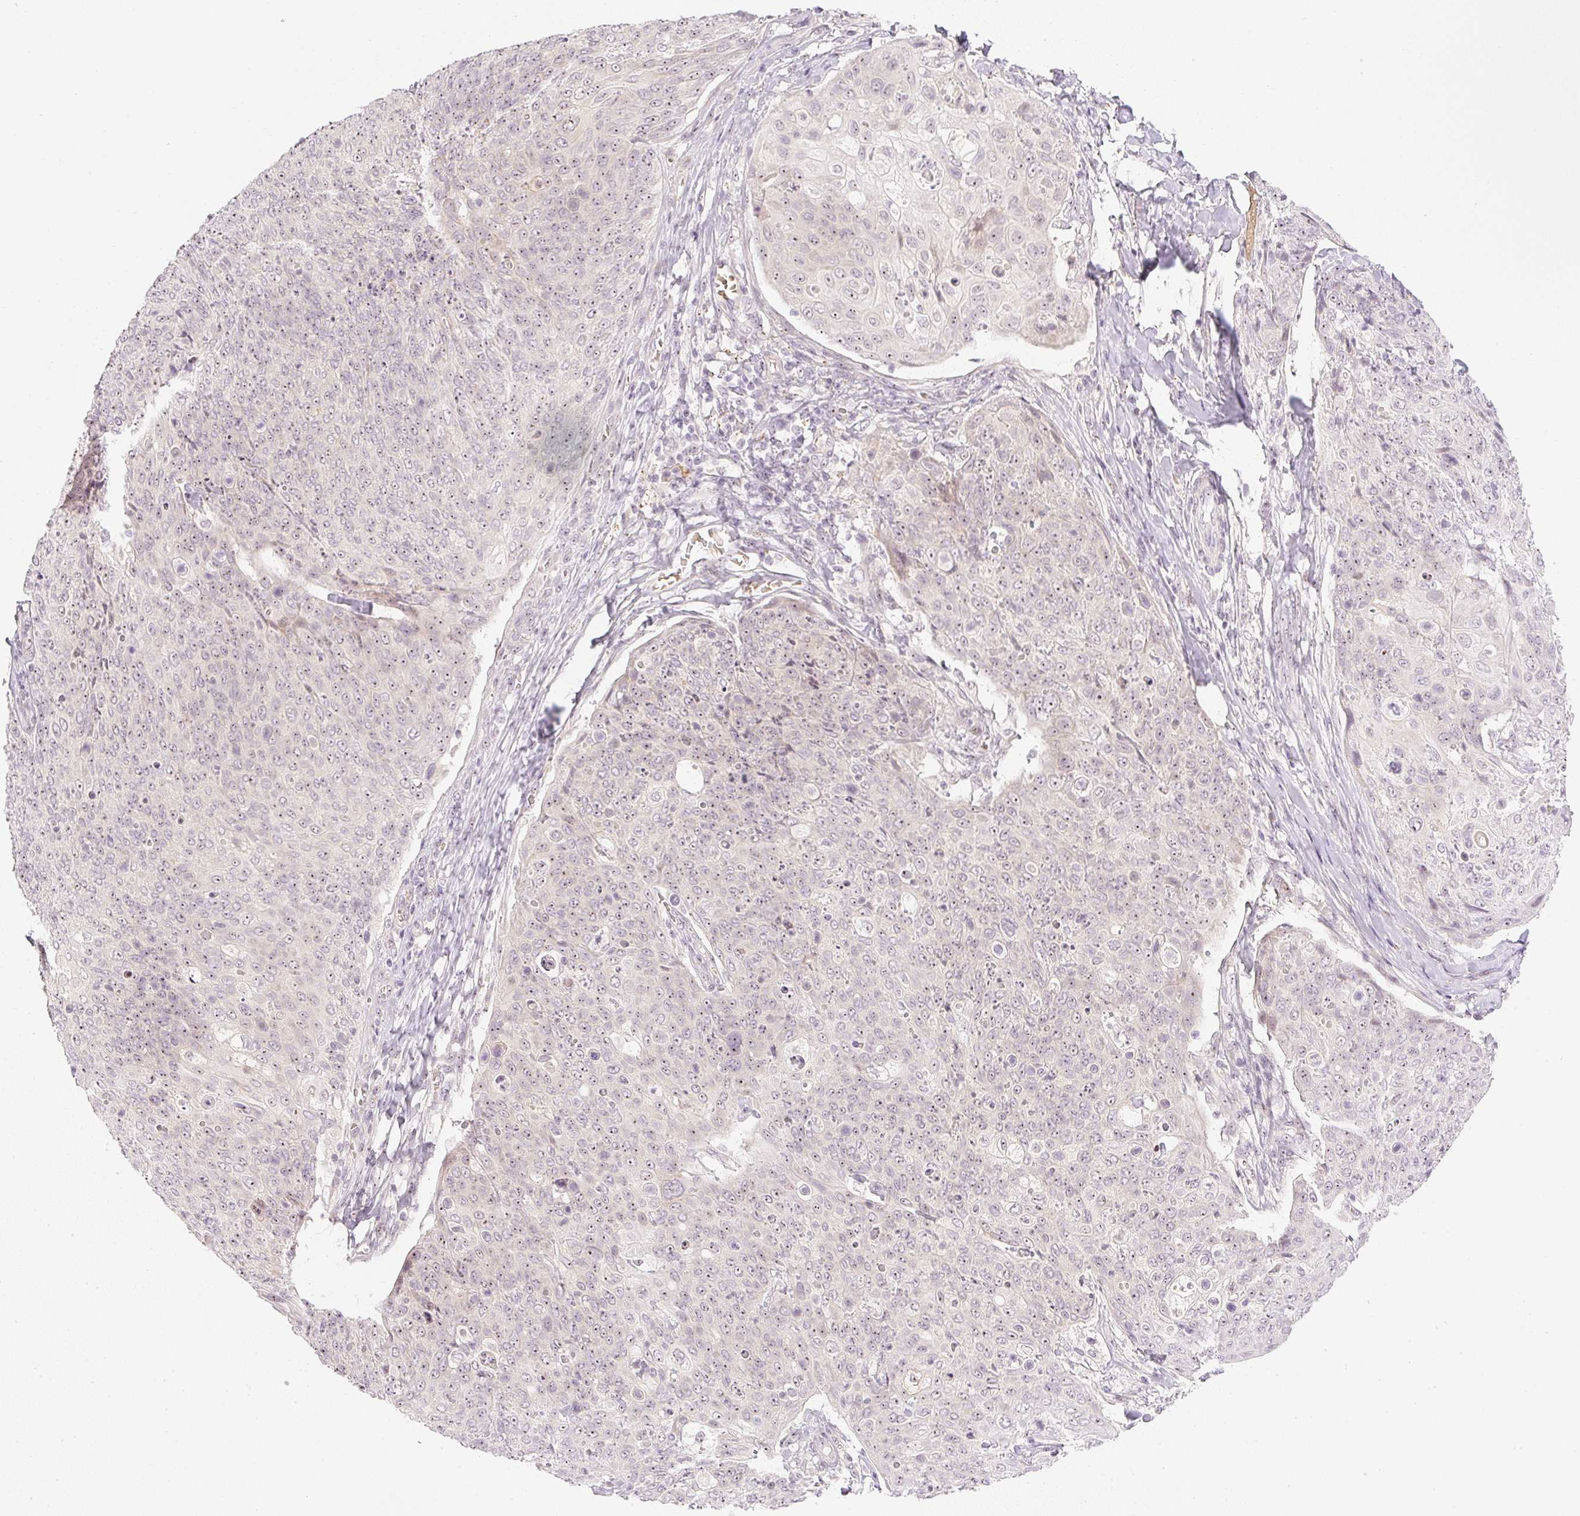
{"staining": {"intensity": "moderate", "quantity": ">75%", "location": "nuclear"}, "tissue": "skin cancer", "cell_type": "Tumor cells", "image_type": "cancer", "snomed": [{"axis": "morphology", "description": "Squamous cell carcinoma, NOS"}, {"axis": "topography", "description": "Skin"}, {"axis": "topography", "description": "Vulva"}], "caption": "Immunohistochemistry (IHC) of human skin cancer (squamous cell carcinoma) exhibits medium levels of moderate nuclear positivity in about >75% of tumor cells.", "gene": "AAR2", "patient": {"sex": "female", "age": 85}}